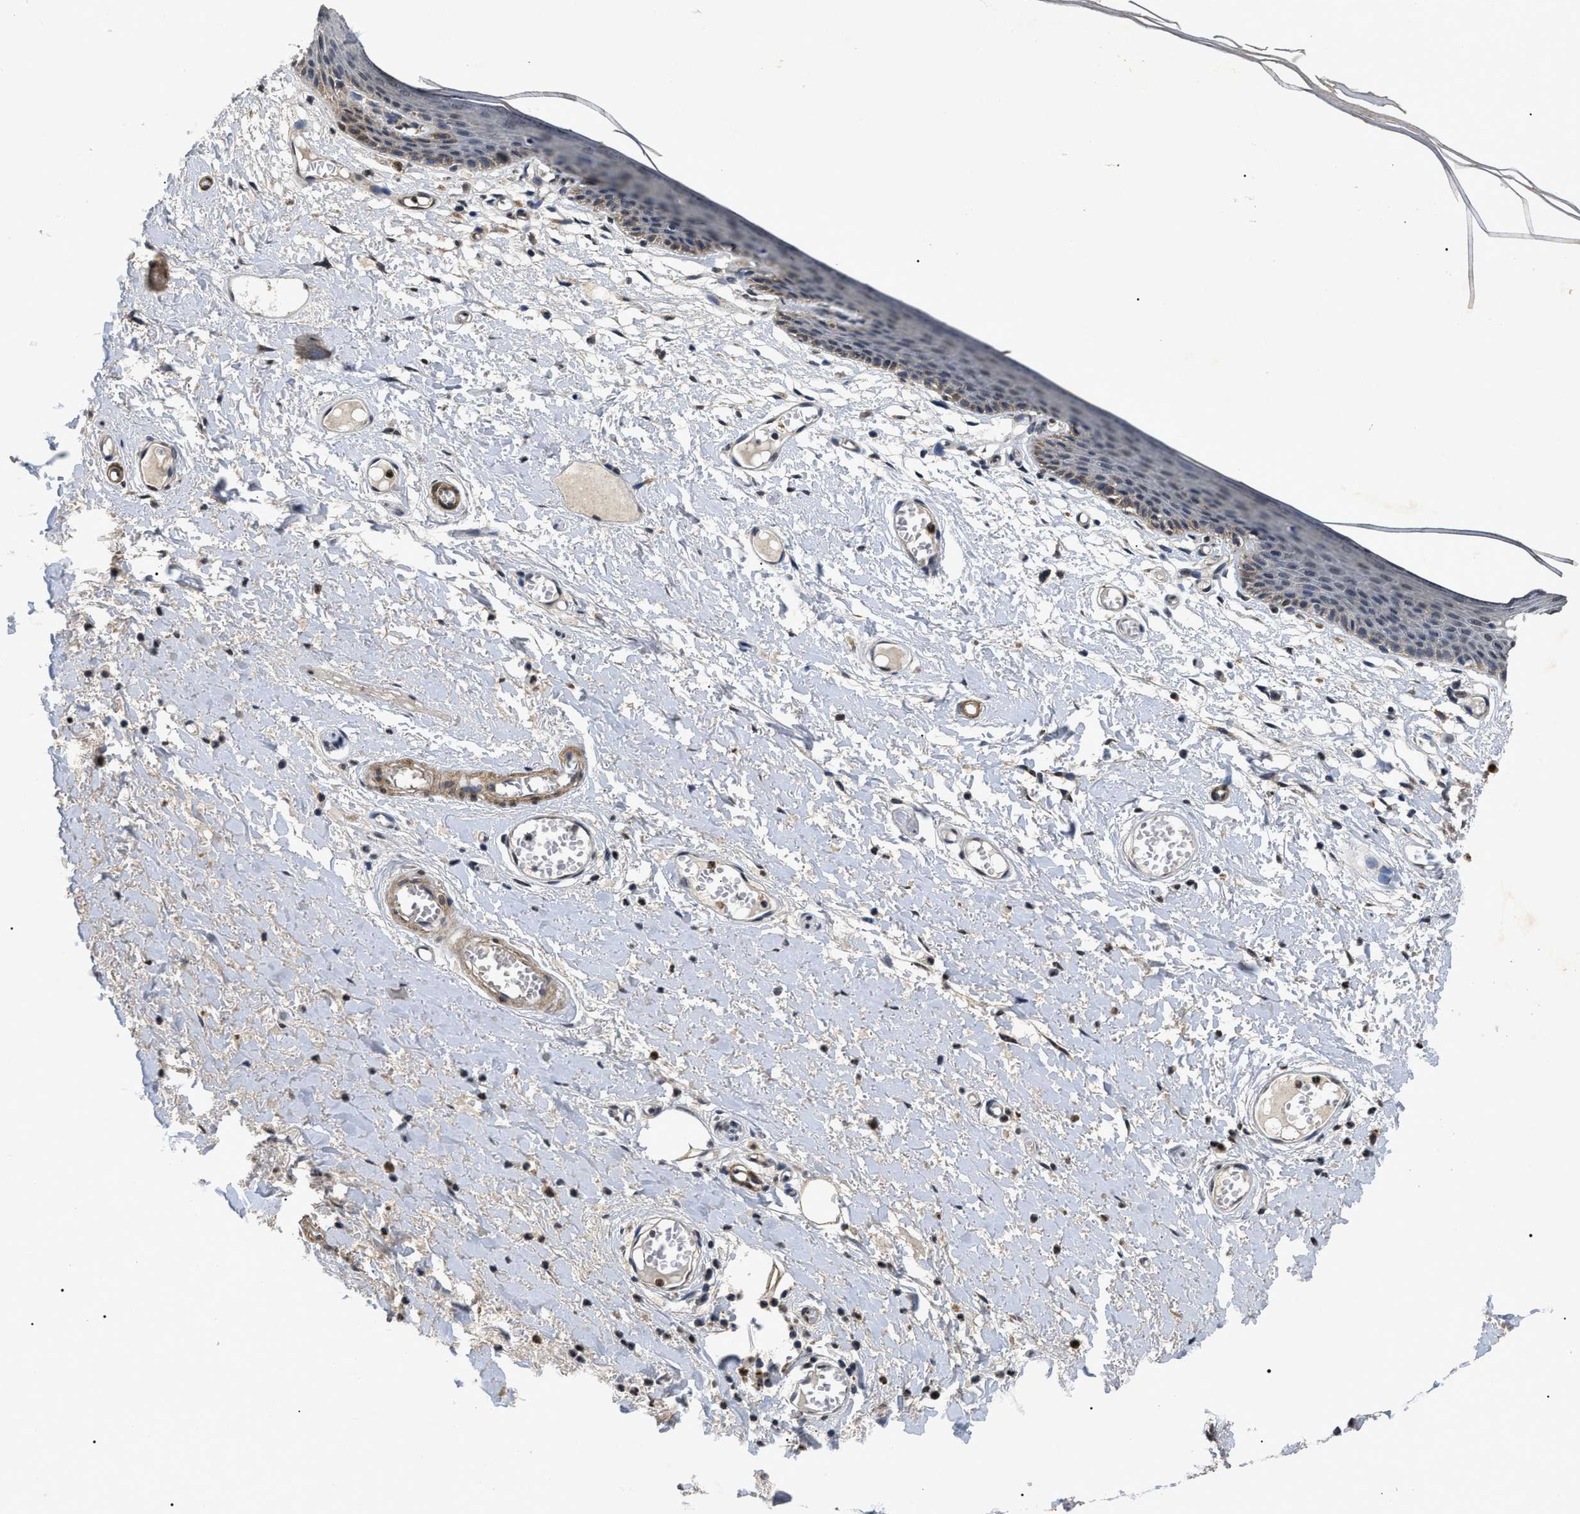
{"staining": {"intensity": "weak", "quantity": "<25%", "location": "cytoplasmic/membranous,nuclear"}, "tissue": "skin", "cell_type": "Epidermal cells", "image_type": "normal", "snomed": [{"axis": "morphology", "description": "Normal tissue, NOS"}, {"axis": "topography", "description": "Vulva"}], "caption": "High magnification brightfield microscopy of unremarkable skin stained with DAB (brown) and counterstained with hematoxylin (blue): epidermal cells show no significant positivity. Nuclei are stained in blue.", "gene": "ANP32E", "patient": {"sex": "female", "age": 54}}